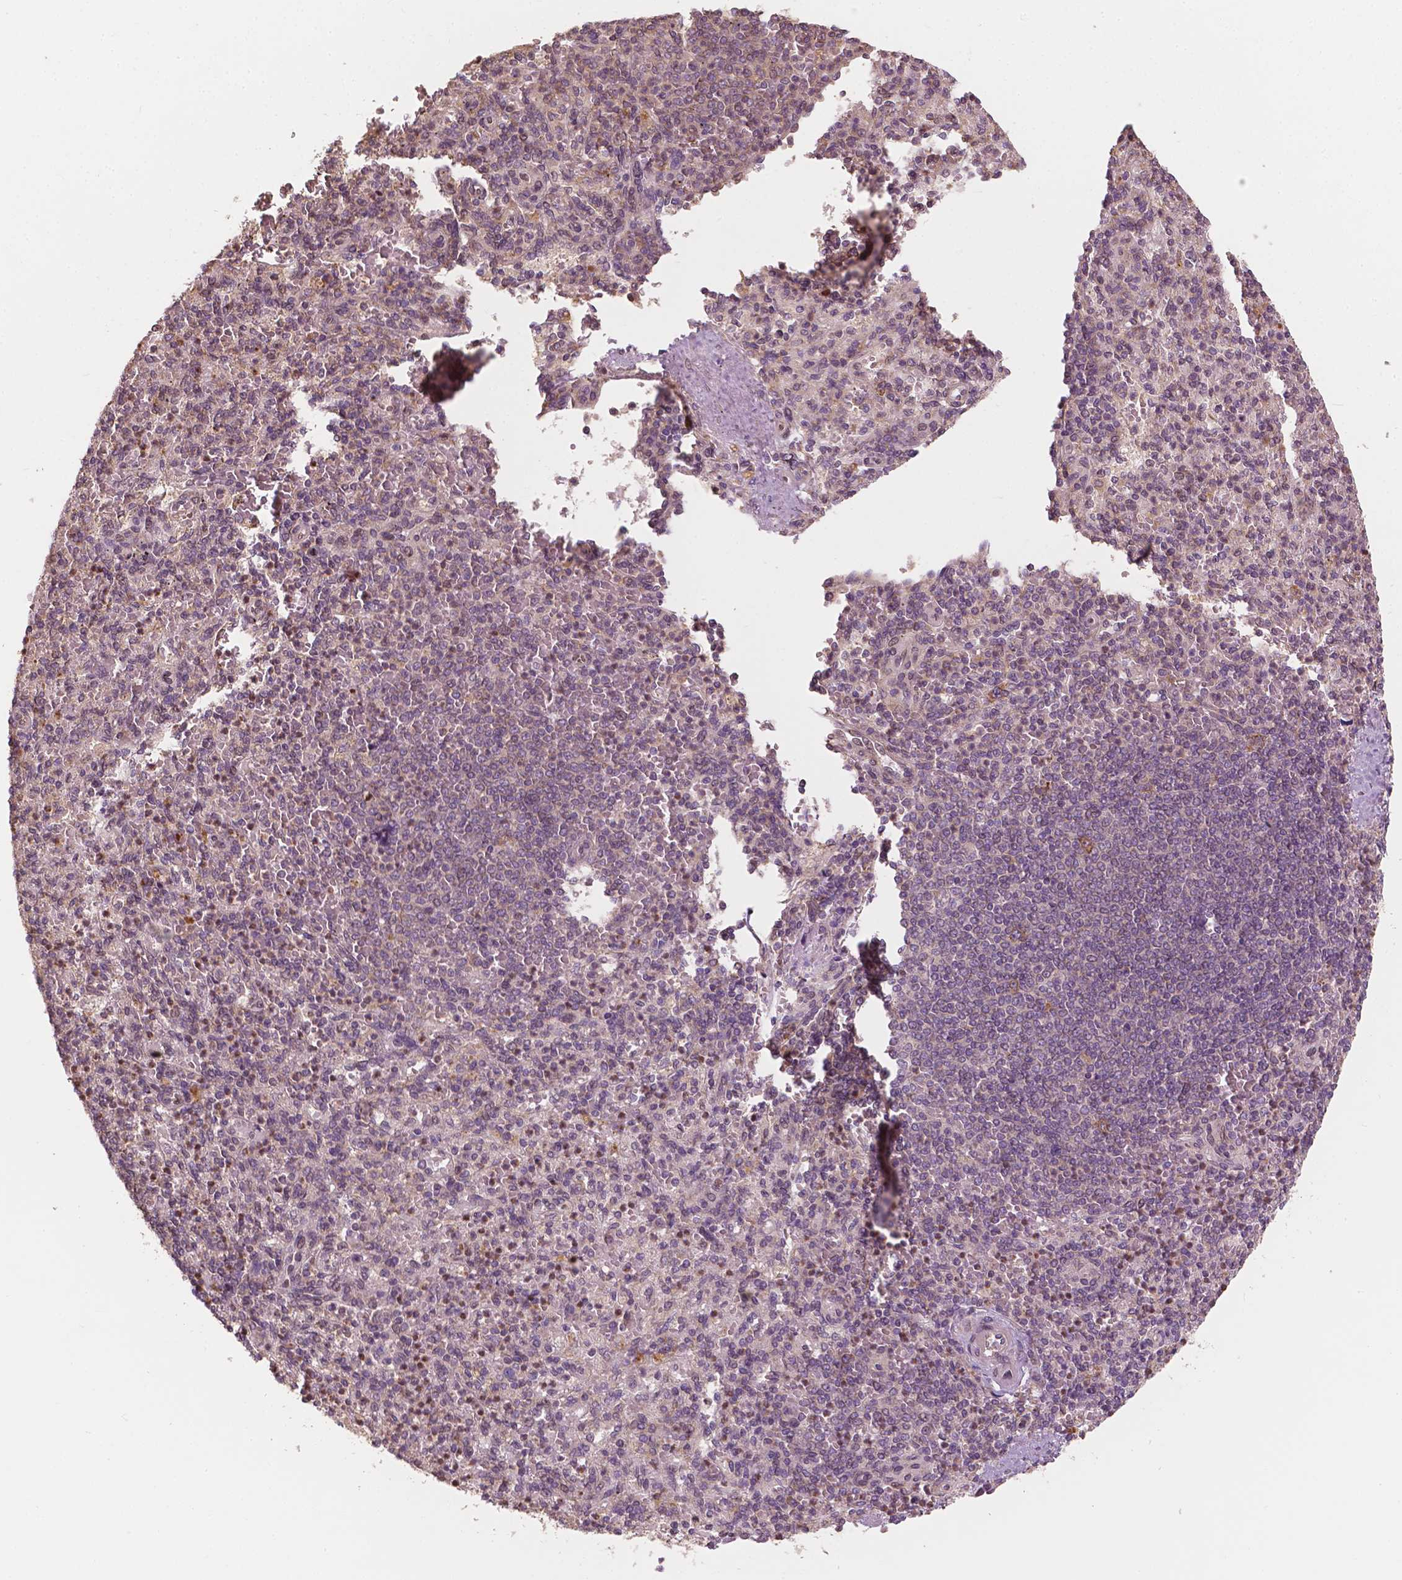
{"staining": {"intensity": "moderate", "quantity": "<25%", "location": "cytoplasmic/membranous"}, "tissue": "spleen", "cell_type": "Cells in red pulp", "image_type": "normal", "snomed": [{"axis": "morphology", "description": "Normal tissue, NOS"}, {"axis": "topography", "description": "Spleen"}], "caption": "This image demonstrates immunohistochemistry staining of benign spleen, with low moderate cytoplasmic/membranous staining in about <25% of cells in red pulp.", "gene": "G3BP1", "patient": {"sex": "female", "age": 74}}